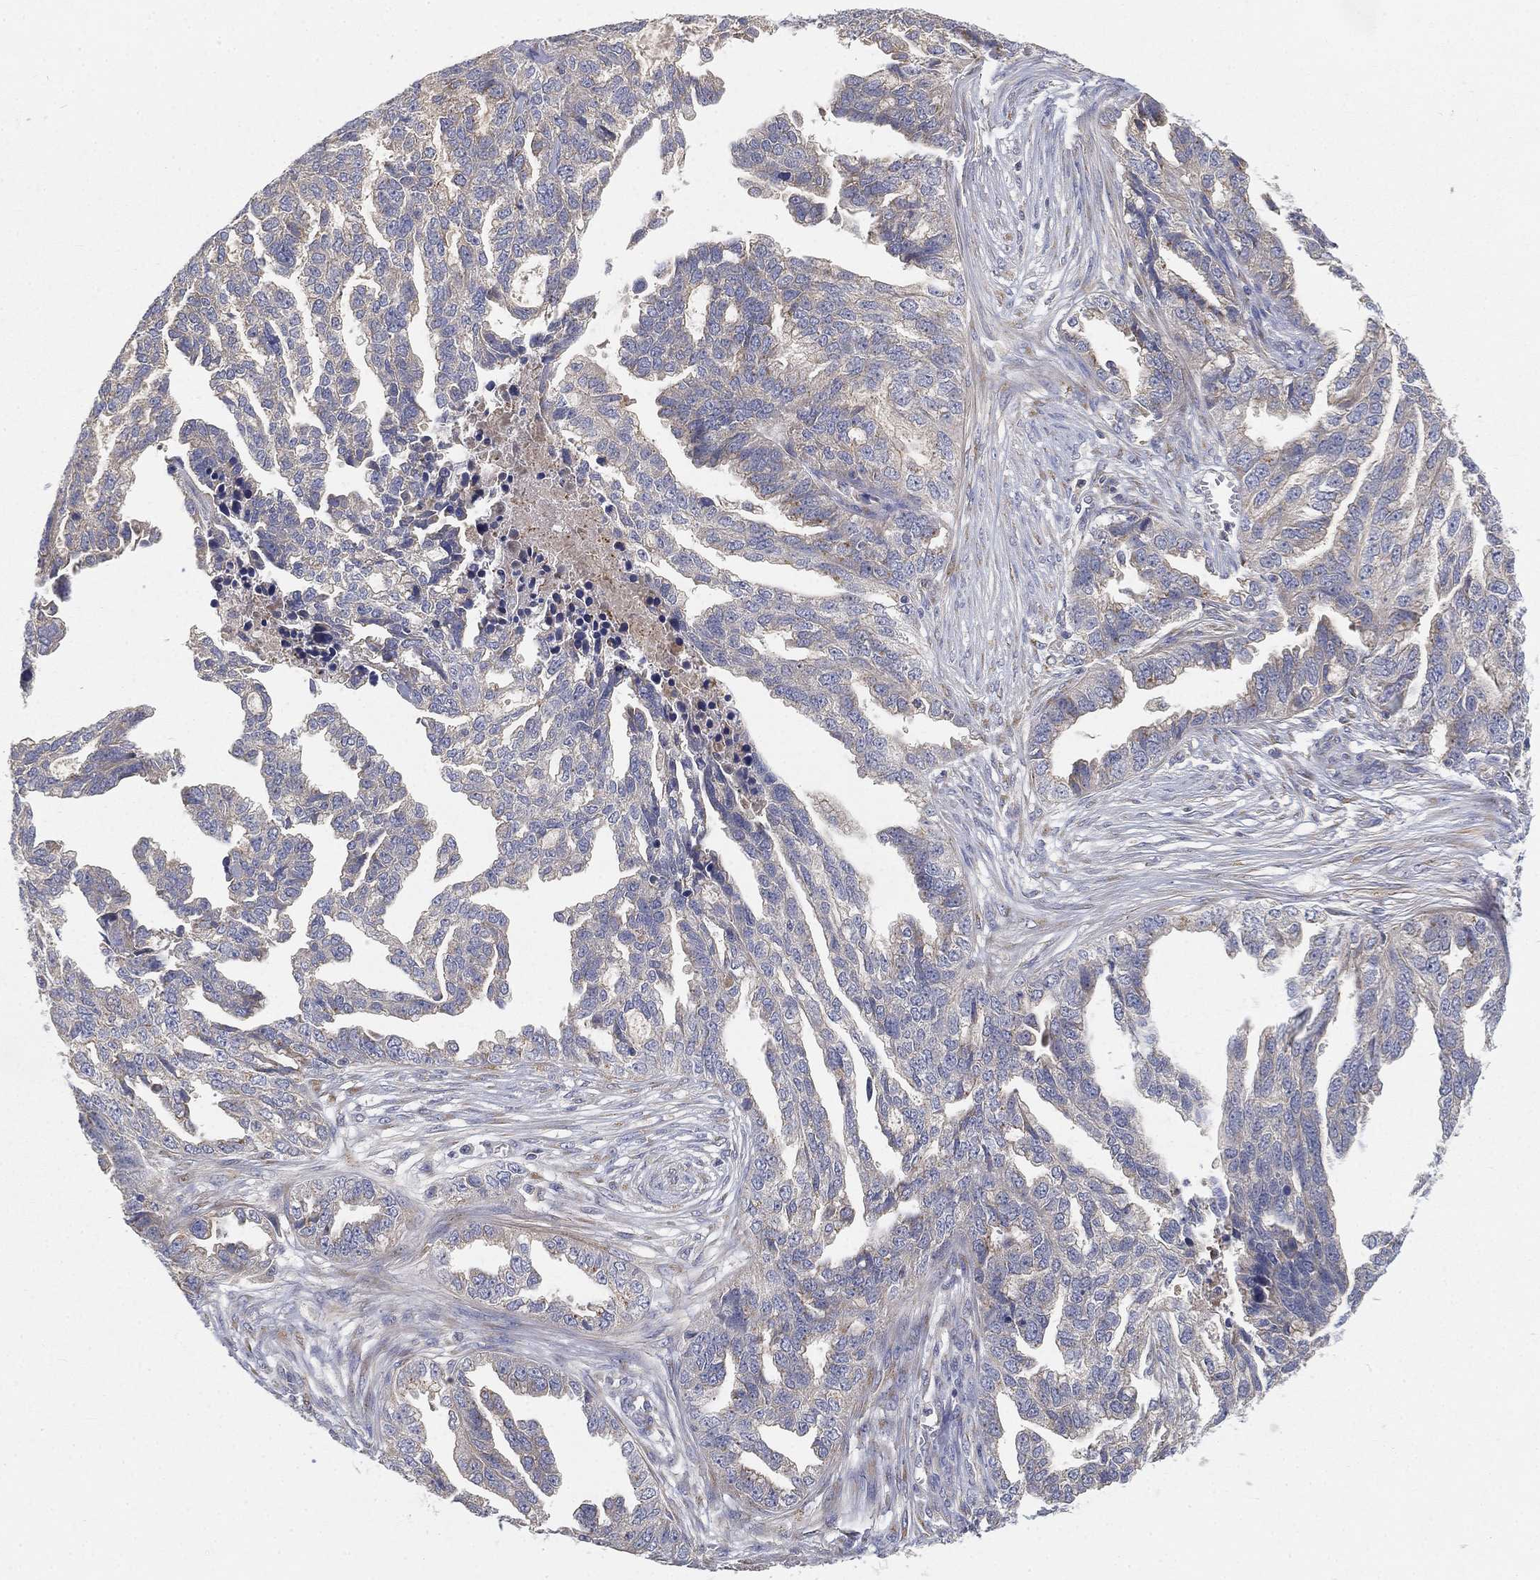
{"staining": {"intensity": "negative", "quantity": "none", "location": "none"}, "tissue": "ovarian cancer", "cell_type": "Tumor cells", "image_type": "cancer", "snomed": [{"axis": "morphology", "description": "Cystadenocarcinoma, serous, NOS"}, {"axis": "topography", "description": "Ovary"}], "caption": "IHC histopathology image of neoplastic tissue: ovarian cancer stained with DAB displays no significant protein positivity in tumor cells.", "gene": "CTSL", "patient": {"sex": "female", "age": 51}}